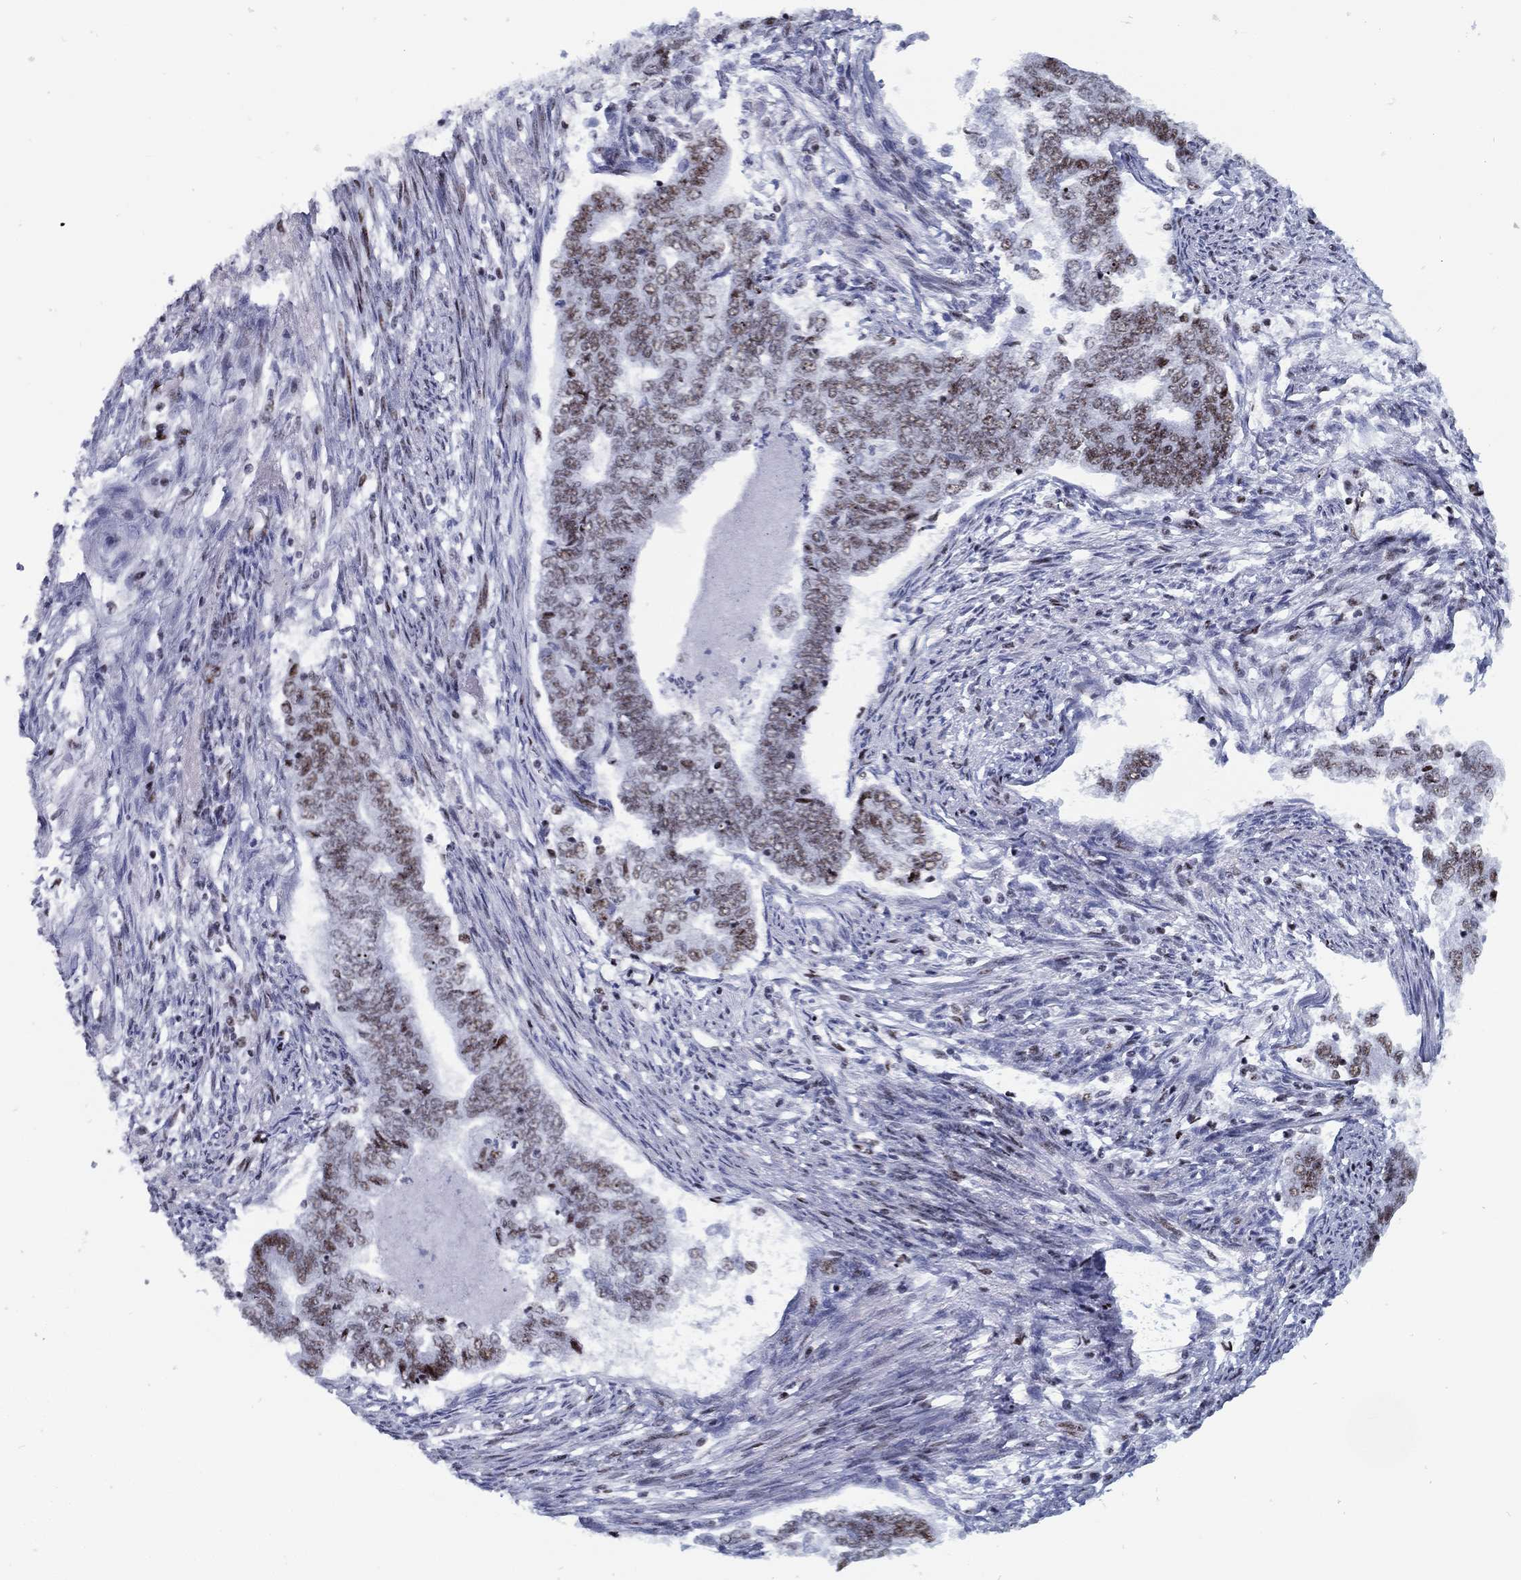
{"staining": {"intensity": "moderate", "quantity": "25%-75%", "location": "nuclear"}, "tissue": "endometrial cancer", "cell_type": "Tumor cells", "image_type": "cancer", "snomed": [{"axis": "morphology", "description": "Adenocarcinoma, NOS"}, {"axis": "topography", "description": "Endometrium"}], "caption": "Endometrial cancer (adenocarcinoma) stained with DAB (3,3'-diaminobenzidine) immunohistochemistry (IHC) shows medium levels of moderate nuclear positivity in approximately 25%-75% of tumor cells. Immunohistochemistry (ihc) stains the protein of interest in brown and the nuclei are stained blue.", "gene": "CYB561D2", "patient": {"sex": "female", "age": 65}}